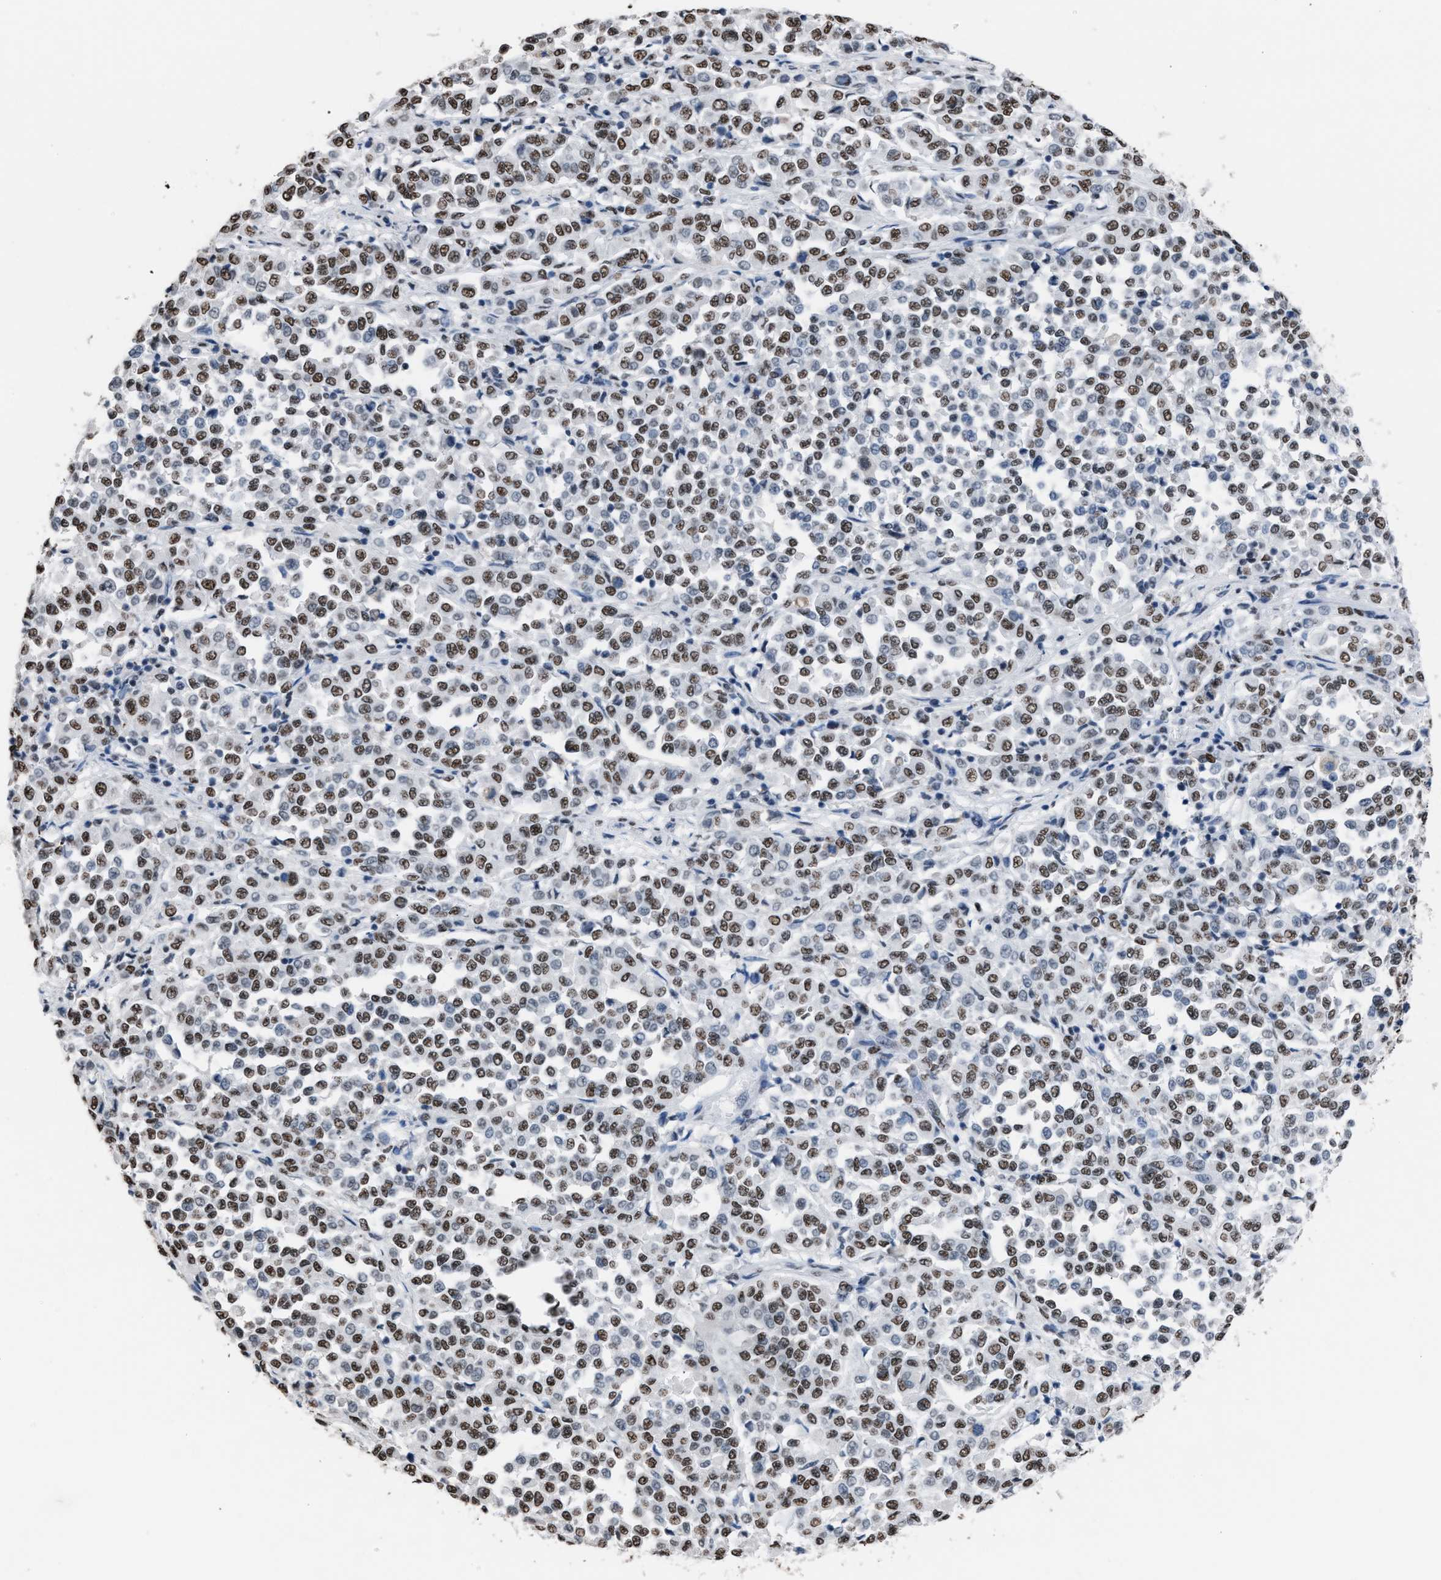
{"staining": {"intensity": "moderate", "quantity": ">75%", "location": "nuclear"}, "tissue": "melanoma", "cell_type": "Tumor cells", "image_type": "cancer", "snomed": [{"axis": "morphology", "description": "Malignant melanoma, Metastatic site"}, {"axis": "topography", "description": "Pancreas"}], "caption": "A brown stain shows moderate nuclear staining of a protein in malignant melanoma (metastatic site) tumor cells. The staining was performed using DAB (3,3'-diaminobenzidine) to visualize the protein expression in brown, while the nuclei were stained in blue with hematoxylin (Magnification: 20x).", "gene": "CCAR2", "patient": {"sex": "female", "age": 30}}